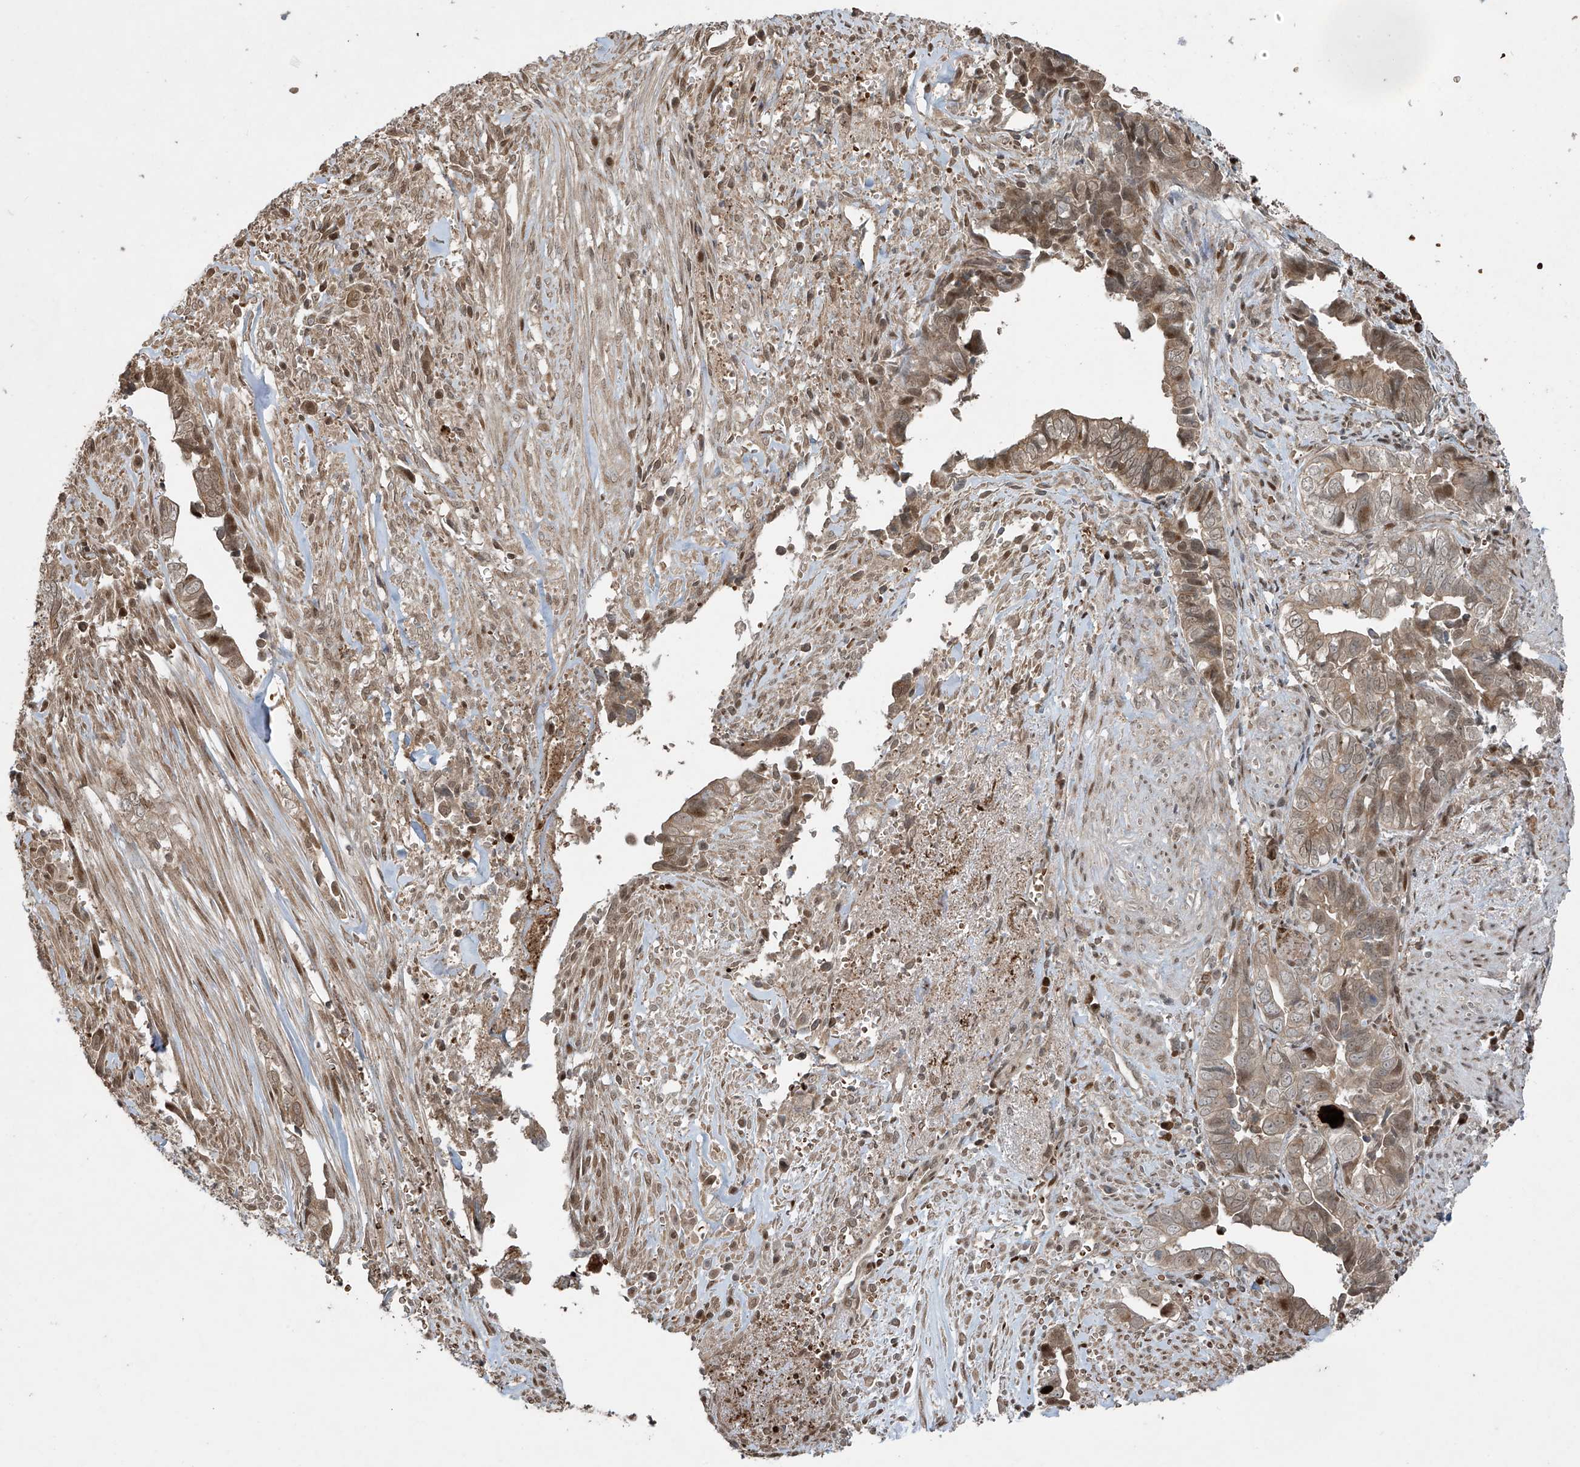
{"staining": {"intensity": "moderate", "quantity": ">75%", "location": "cytoplasmic/membranous,nuclear"}, "tissue": "liver cancer", "cell_type": "Tumor cells", "image_type": "cancer", "snomed": [{"axis": "morphology", "description": "Cholangiocarcinoma"}, {"axis": "topography", "description": "Liver"}], "caption": "High-power microscopy captured an IHC photomicrograph of cholangiocarcinoma (liver), revealing moderate cytoplasmic/membranous and nuclear staining in approximately >75% of tumor cells.", "gene": "TTC22", "patient": {"sex": "female", "age": 79}}